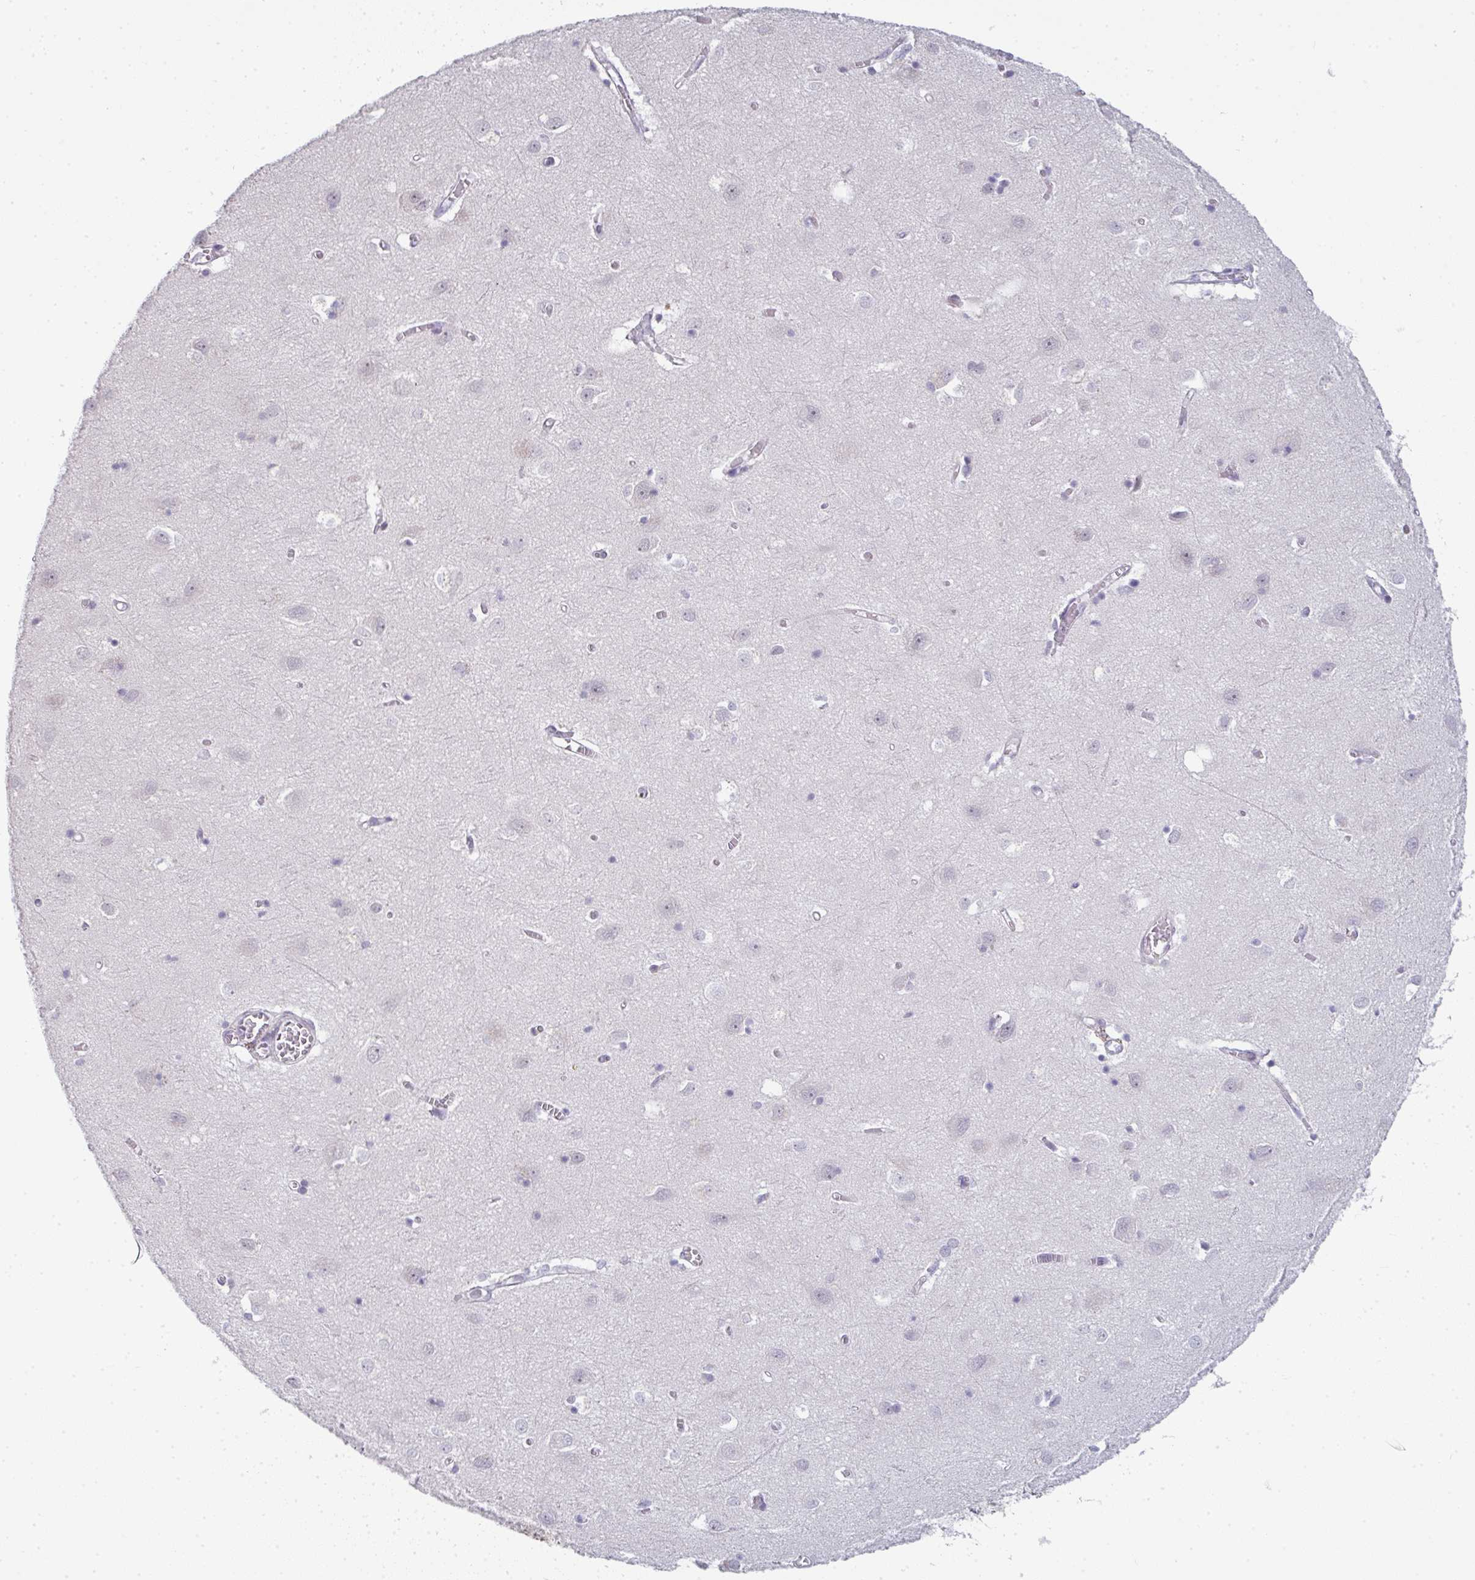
{"staining": {"intensity": "negative", "quantity": "none", "location": "none"}, "tissue": "cerebral cortex", "cell_type": "Endothelial cells", "image_type": "normal", "snomed": [{"axis": "morphology", "description": "Normal tissue, NOS"}, {"axis": "topography", "description": "Cerebral cortex"}], "caption": "Endothelial cells are negative for brown protein staining in unremarkable cerebral cortex. (Brightfield microscopy of DAB (3,3'-diaminobenzidine) IHC at high magnification).", "gene": "TEX33", "patient": {"sex": "male", "age": 70}}